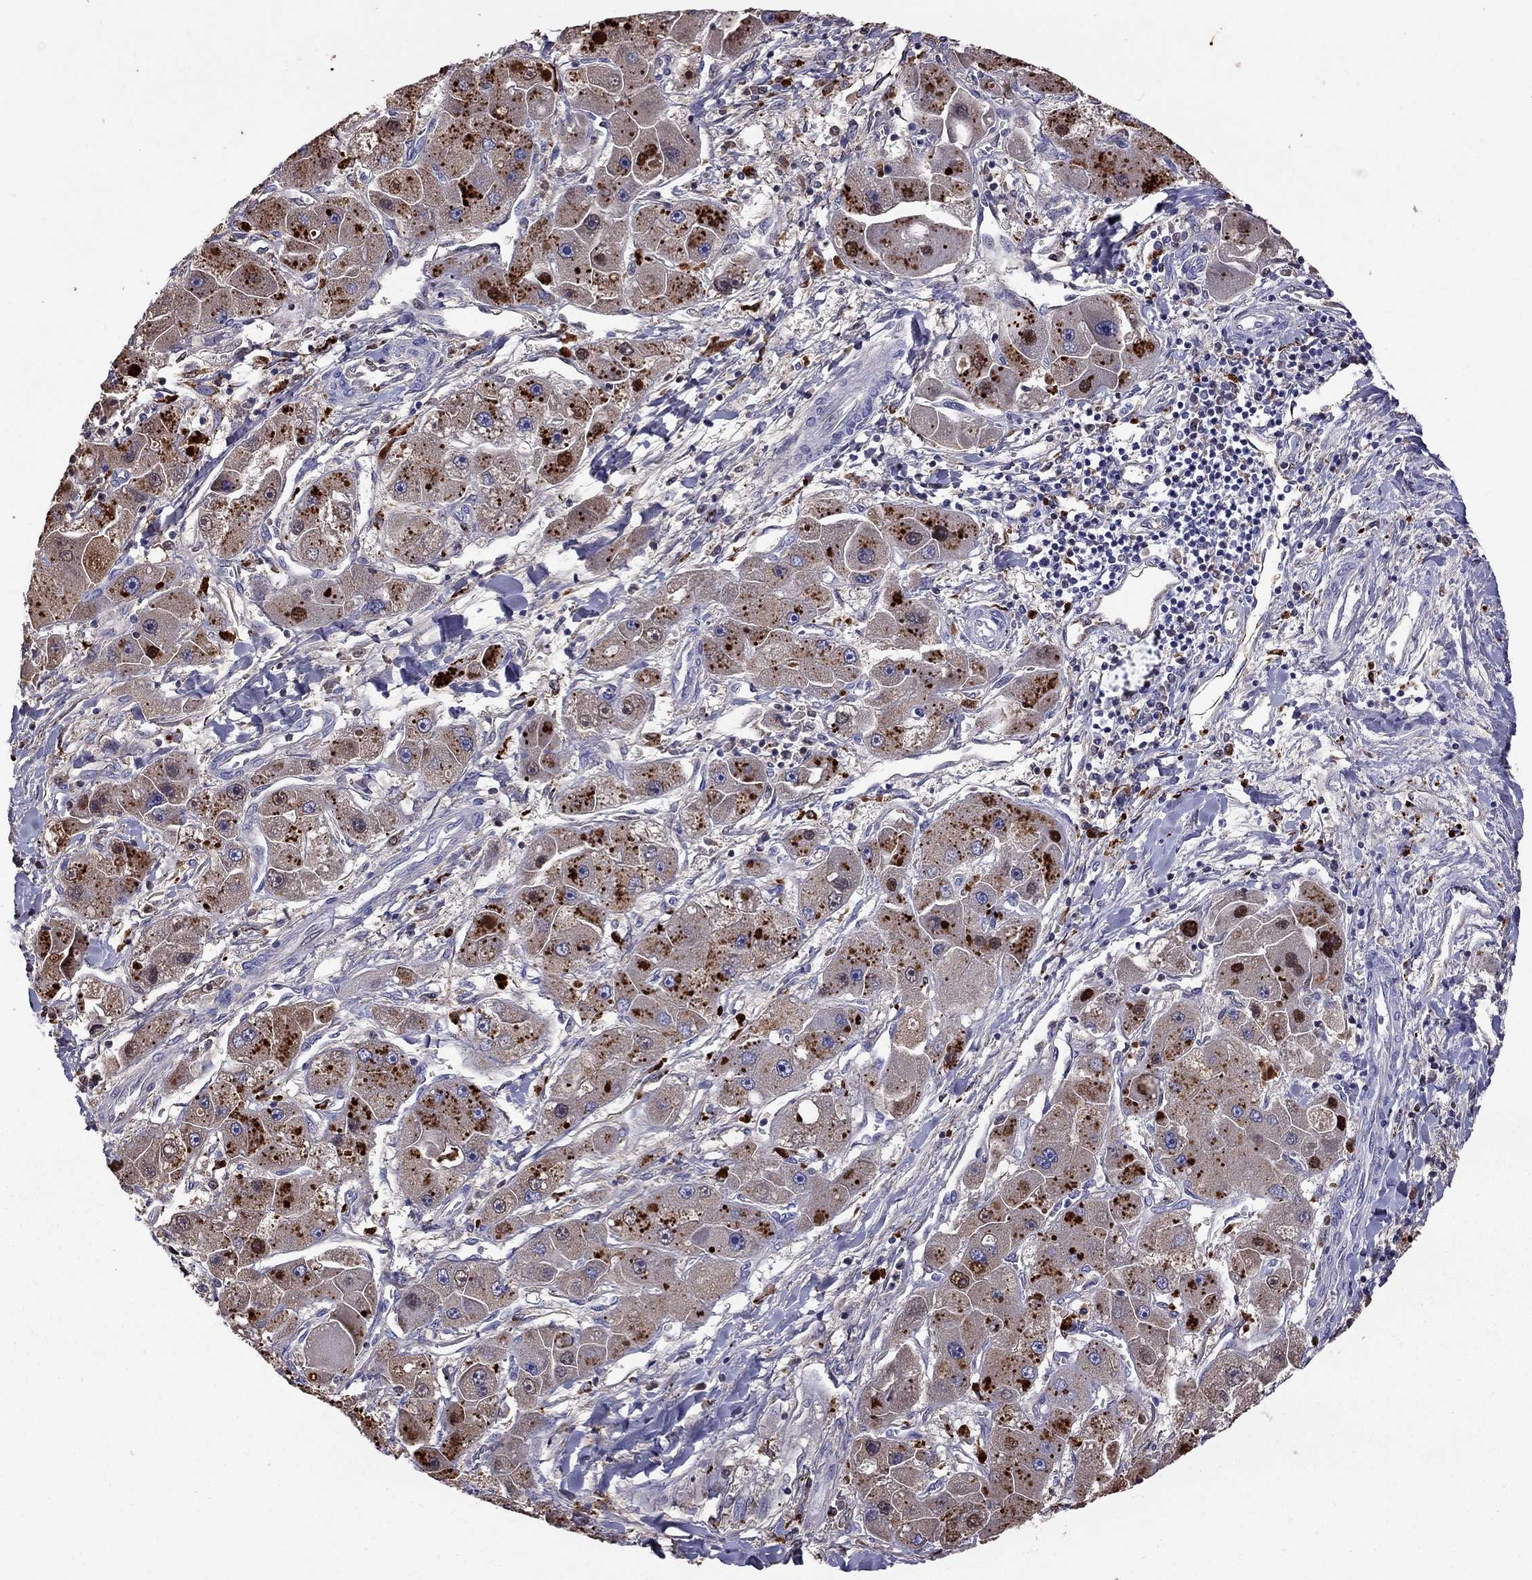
{"staining": {"intensity": "weak", "quantity": ">75%", "location": "cytoplasmic/membranous"}, "tissue": "liver cancer", "cell_type": "Tumor cells", "image_type": "cancer", "snomed": [{"axis": "morphology", "description": "Carcinoma, Hepatocellular, NOS"}, {"axis": "topography", "description": "Liver"}], "caption": "Tumor cells demonstrate low levels of weak cytoplasmic/membranous staining in approximately >75% of cells in human liver cancer.", "gene": "SERPINA3", "patient": {"sex": "male", "age": 24}}